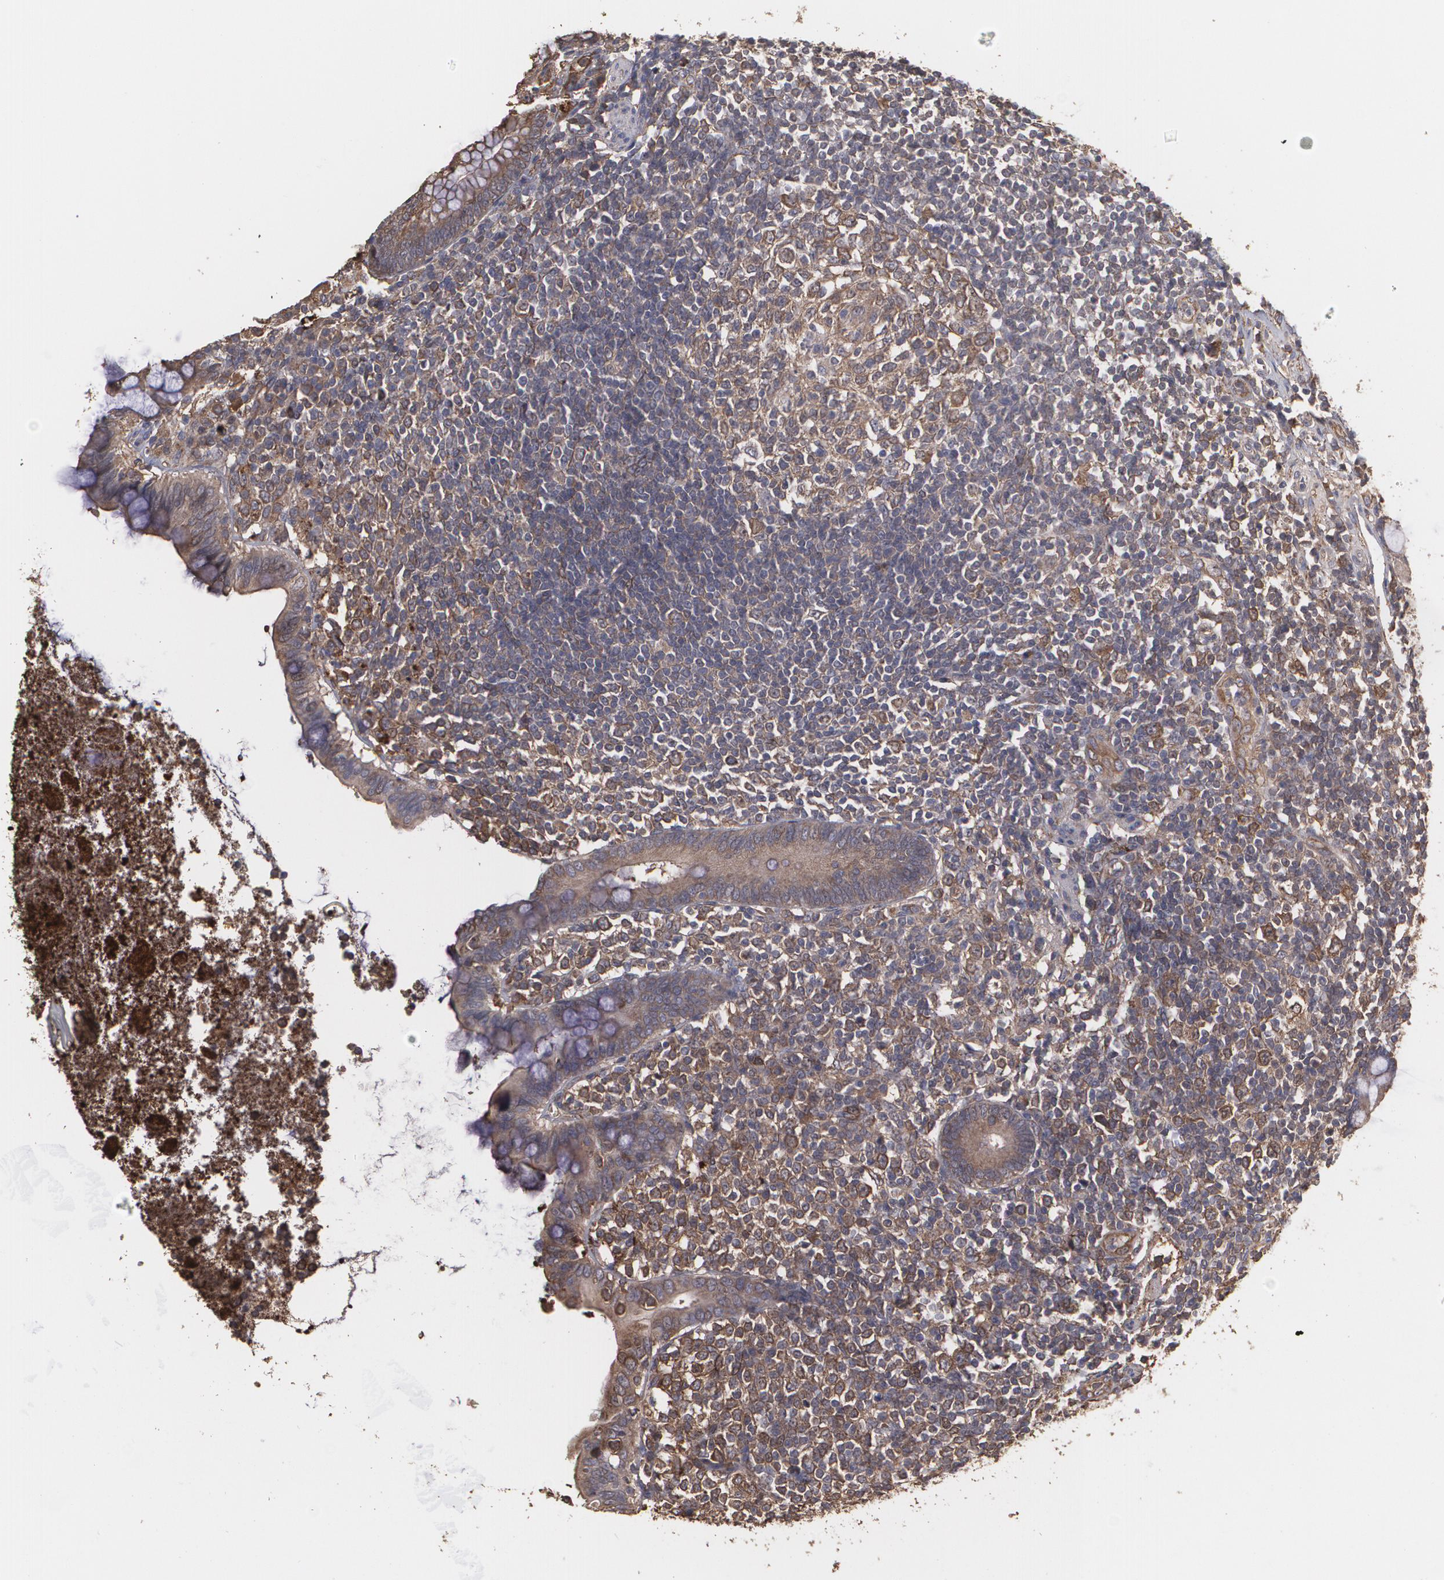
{"staining": {"intensity": "moderate", "quantity": ">75%", "location": "cytoplasmic/membranous"}, "tissue": "appendix", "cell_type": "Glandular cells", "image_type": "normal", "snomed": [{"axis": "morphology", "description": "Normal tissue, NOS"}, {"axis": "topography", "description": "Appendix"}], "caption": "Brown immunohistochemical staining in benign human appendix displays moderate cytoplasmic/membranous expression in about >75% of glandular cells.", "gene": "PON1", "patient": {"sex": "female", "age": 66}}